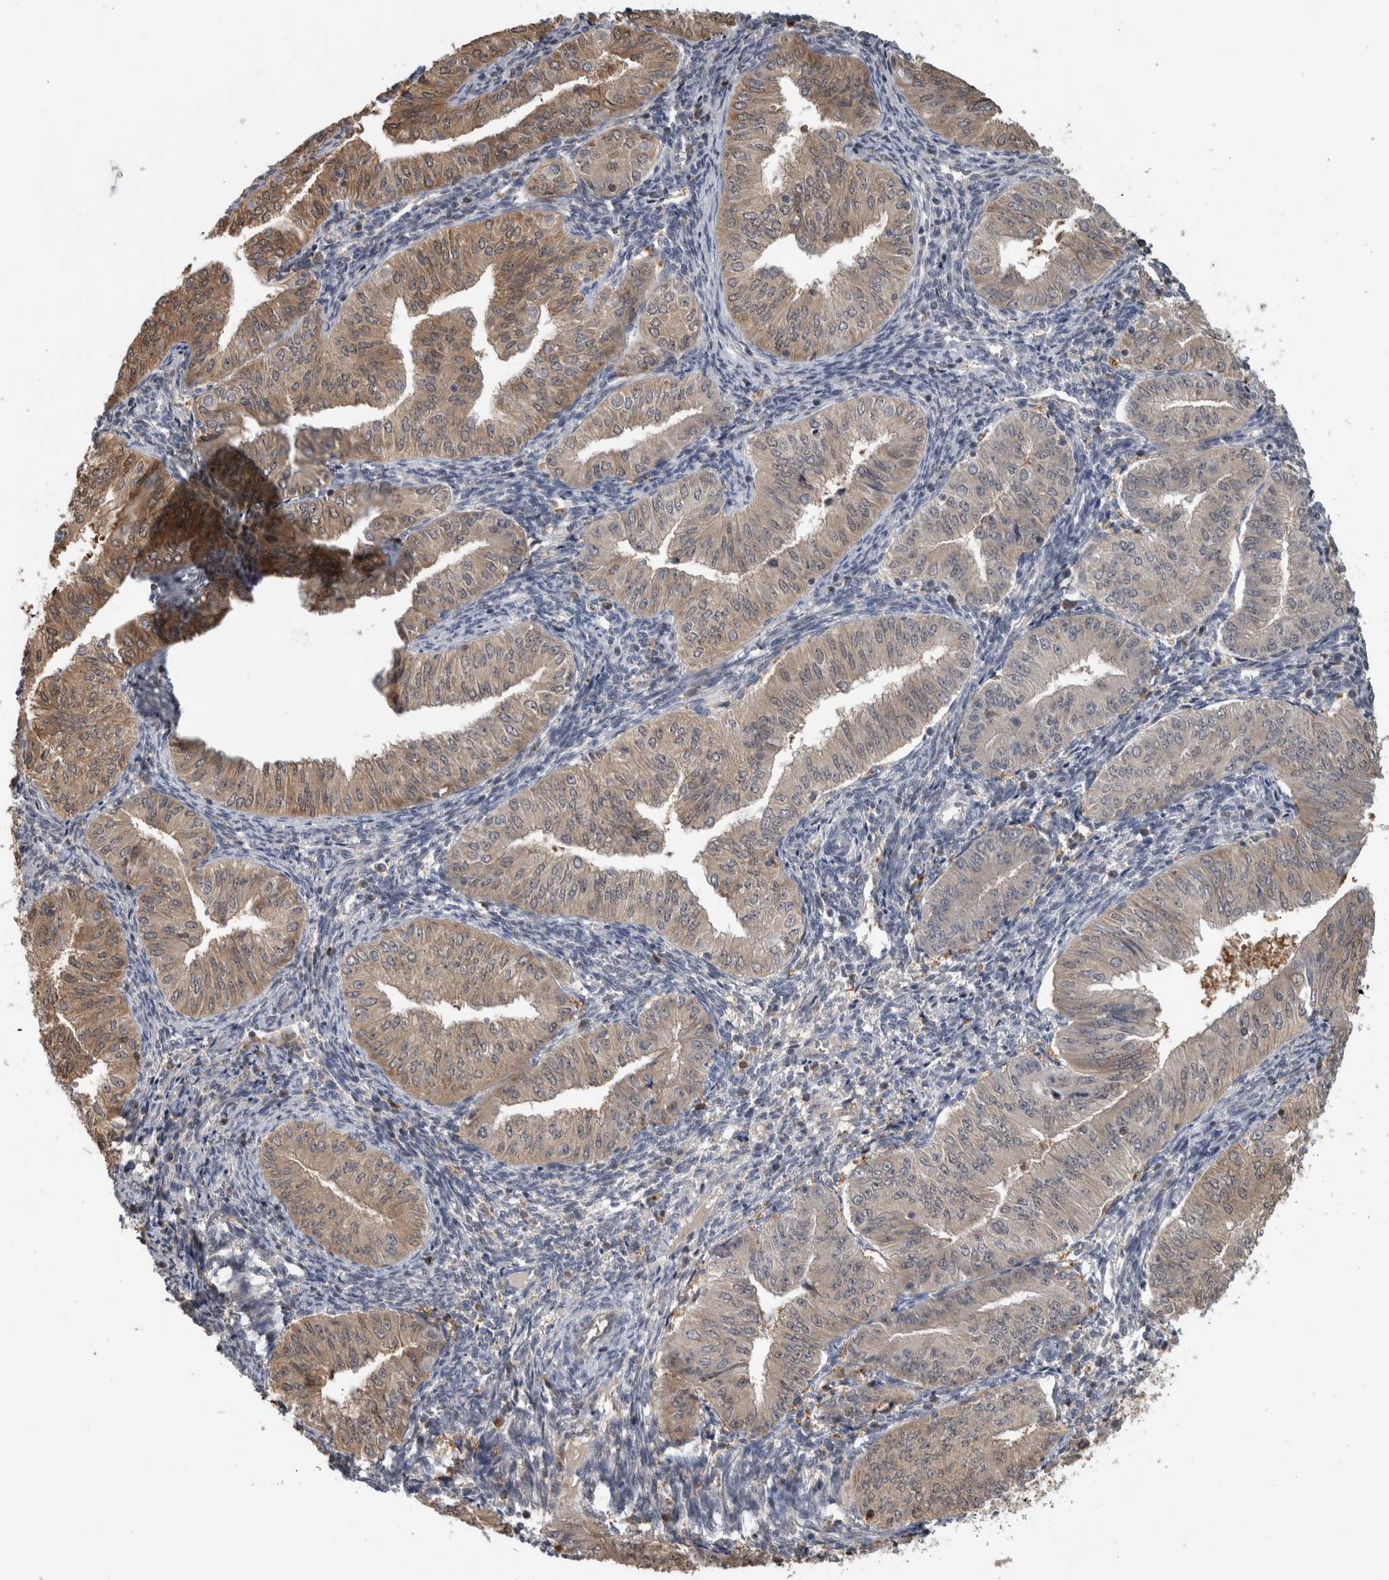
{"staining": {"intensity": "weak", "quantity": "<25%", "location": "cytoplasmic/membranous"}, "tissue": "endometrial cancer", "cell_type": "Tumor cells", "image_type": "cancer", "snomed": [{"axis": "morphology", "description": "Normal tissue, NOS"}, {"axis": "morphology", "description": "Adenocarcinoma, NOS"}, {"axis": "topography", "description": "Endometrium"}], "caption": "Image shows no protein expression in tumor cells of endometrial adenocarcinoma tissue.", "gene": "USH1G", "patient": {"sex": "female", "age": 53}}